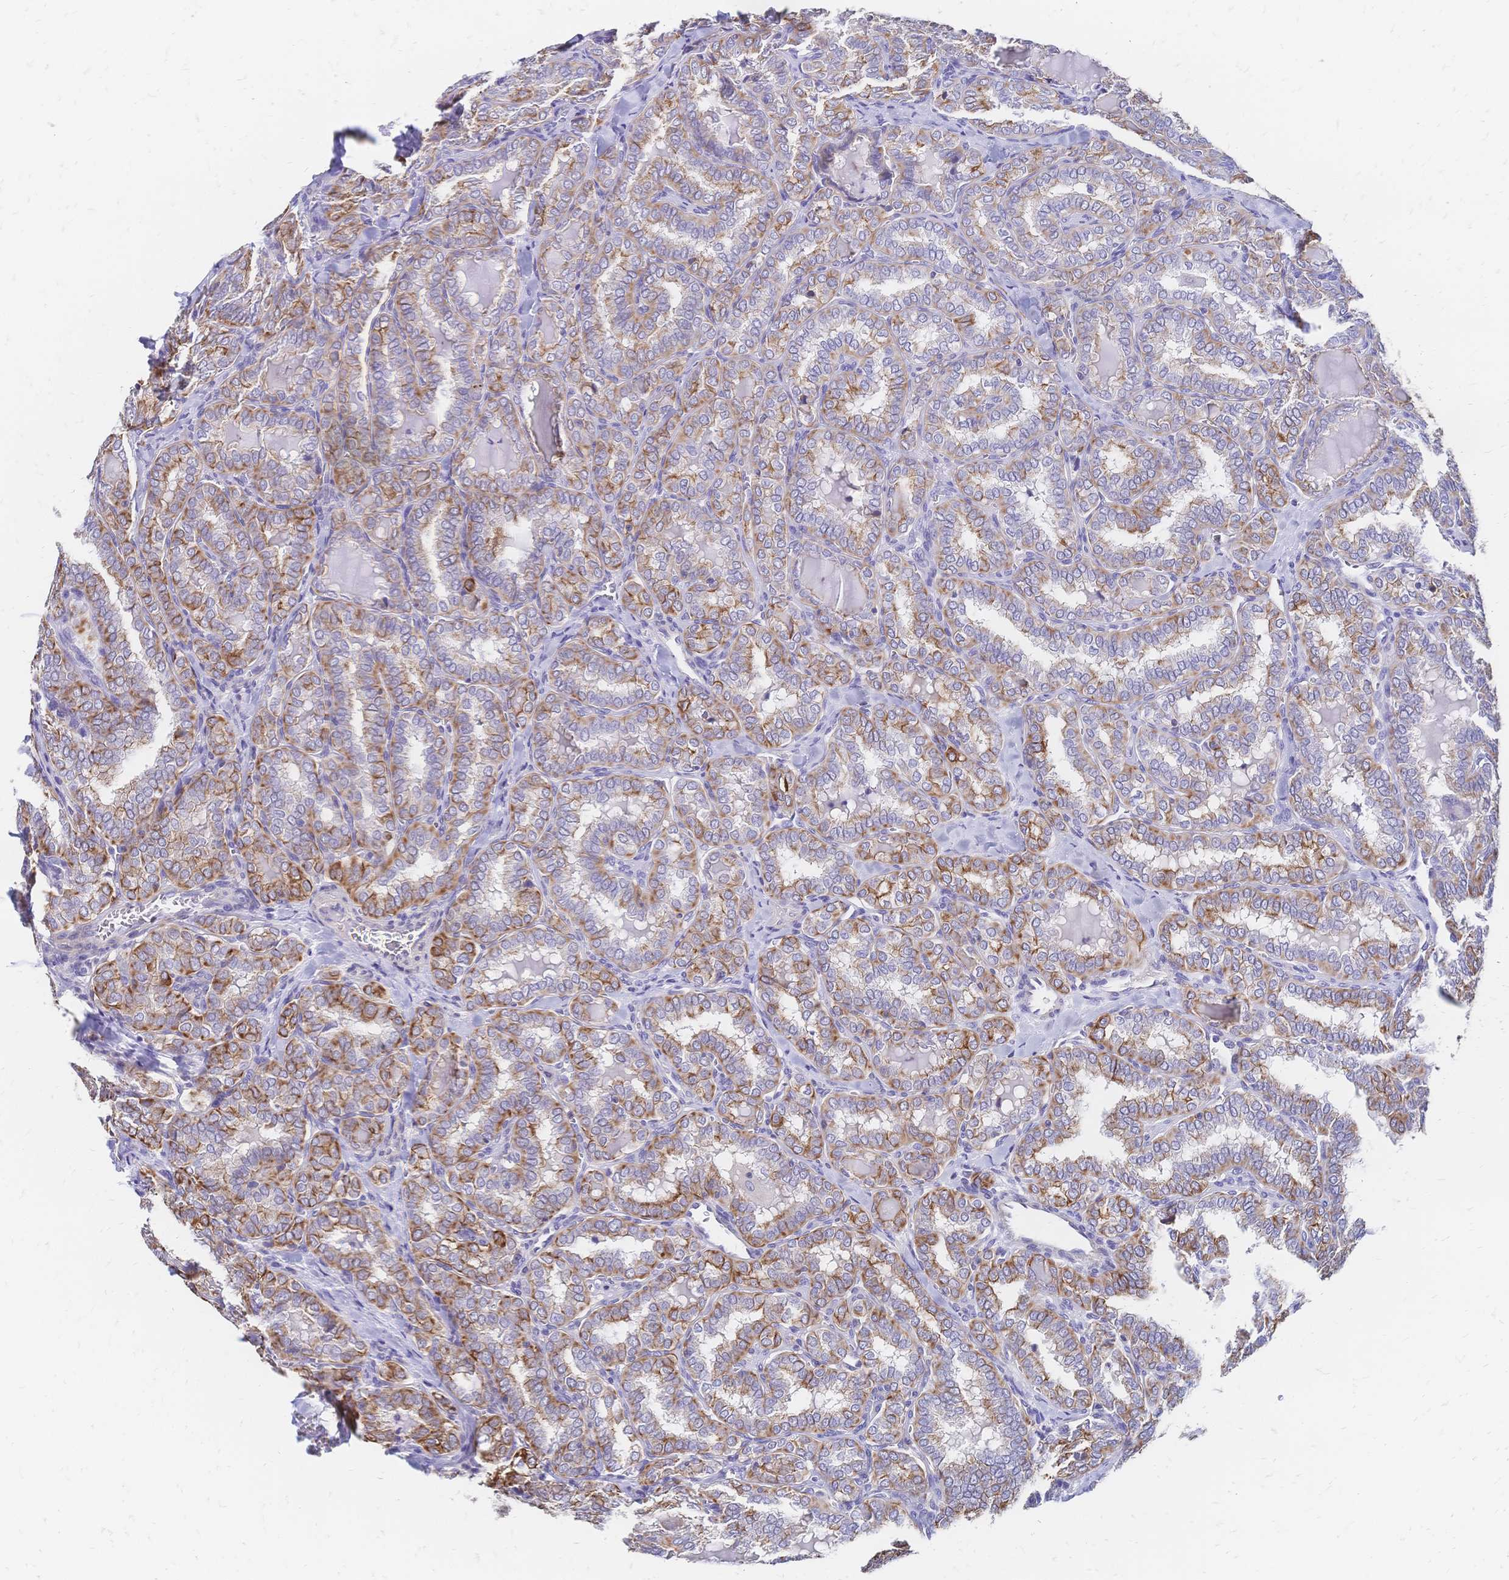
{"staining": {"intensity": "moderate", "quantity": ">75%", "location": "cytoplasmic/membranous"}, "tissue": "thyroid cancer", "cell_type": "Tumor cells", "image_type": "cancer", "snomed": [{"axis": "morphology", "description": "Papillary adenocarcinoma, NOS"}, {"axis": "topography", "description": "Thyroid gland"}], "caption": "Protein staining by immunohistochemistry (IHC) shows moderate cytoplasmic/membranous staining in approximately >75% of tumor cells in papillary adenocarcinoma (thyroid).", "gene": "DTNB", "patient": {"sex": "female", "age": 30}}